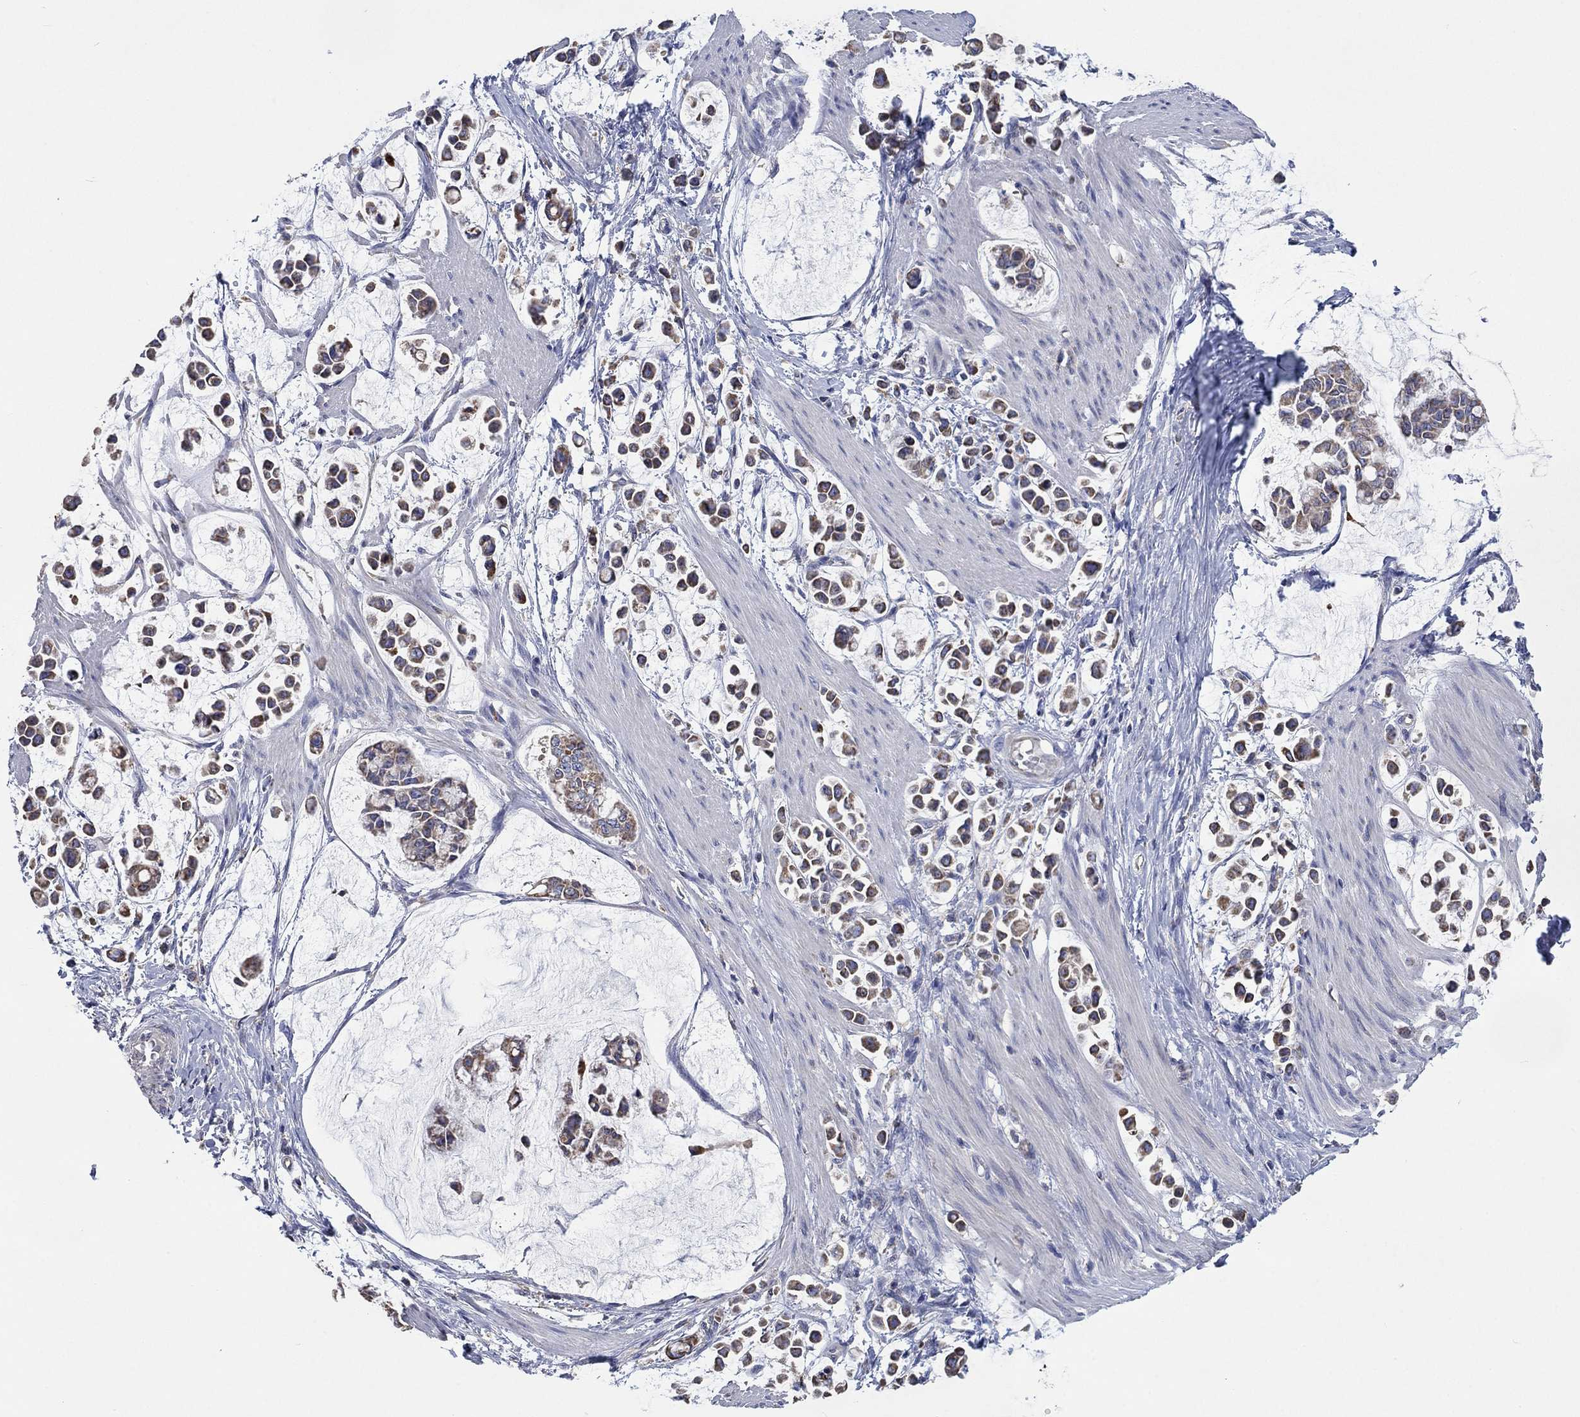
{"staining": {"intensity": "moderate", "quantity": ">75%", "location": "cytoplasmic/membranous"}, "tissue": "stomach cancer", "cell_type": "Tumor cells", "image_type": "cancer", "snomed": [{"axis": "morphology", "description": "Adenocarcinoma, NOS"}, {"axis": "topography", "description": "Stomach"}], "caption": "Immunohistochemical staining of stomach cancer reveals medium levels of moderate cytoplasmic/membranous expression in approximately >75% of tumor cells.", "gene": "UGT8", "patient": {"sex": "male", "age": 82}}